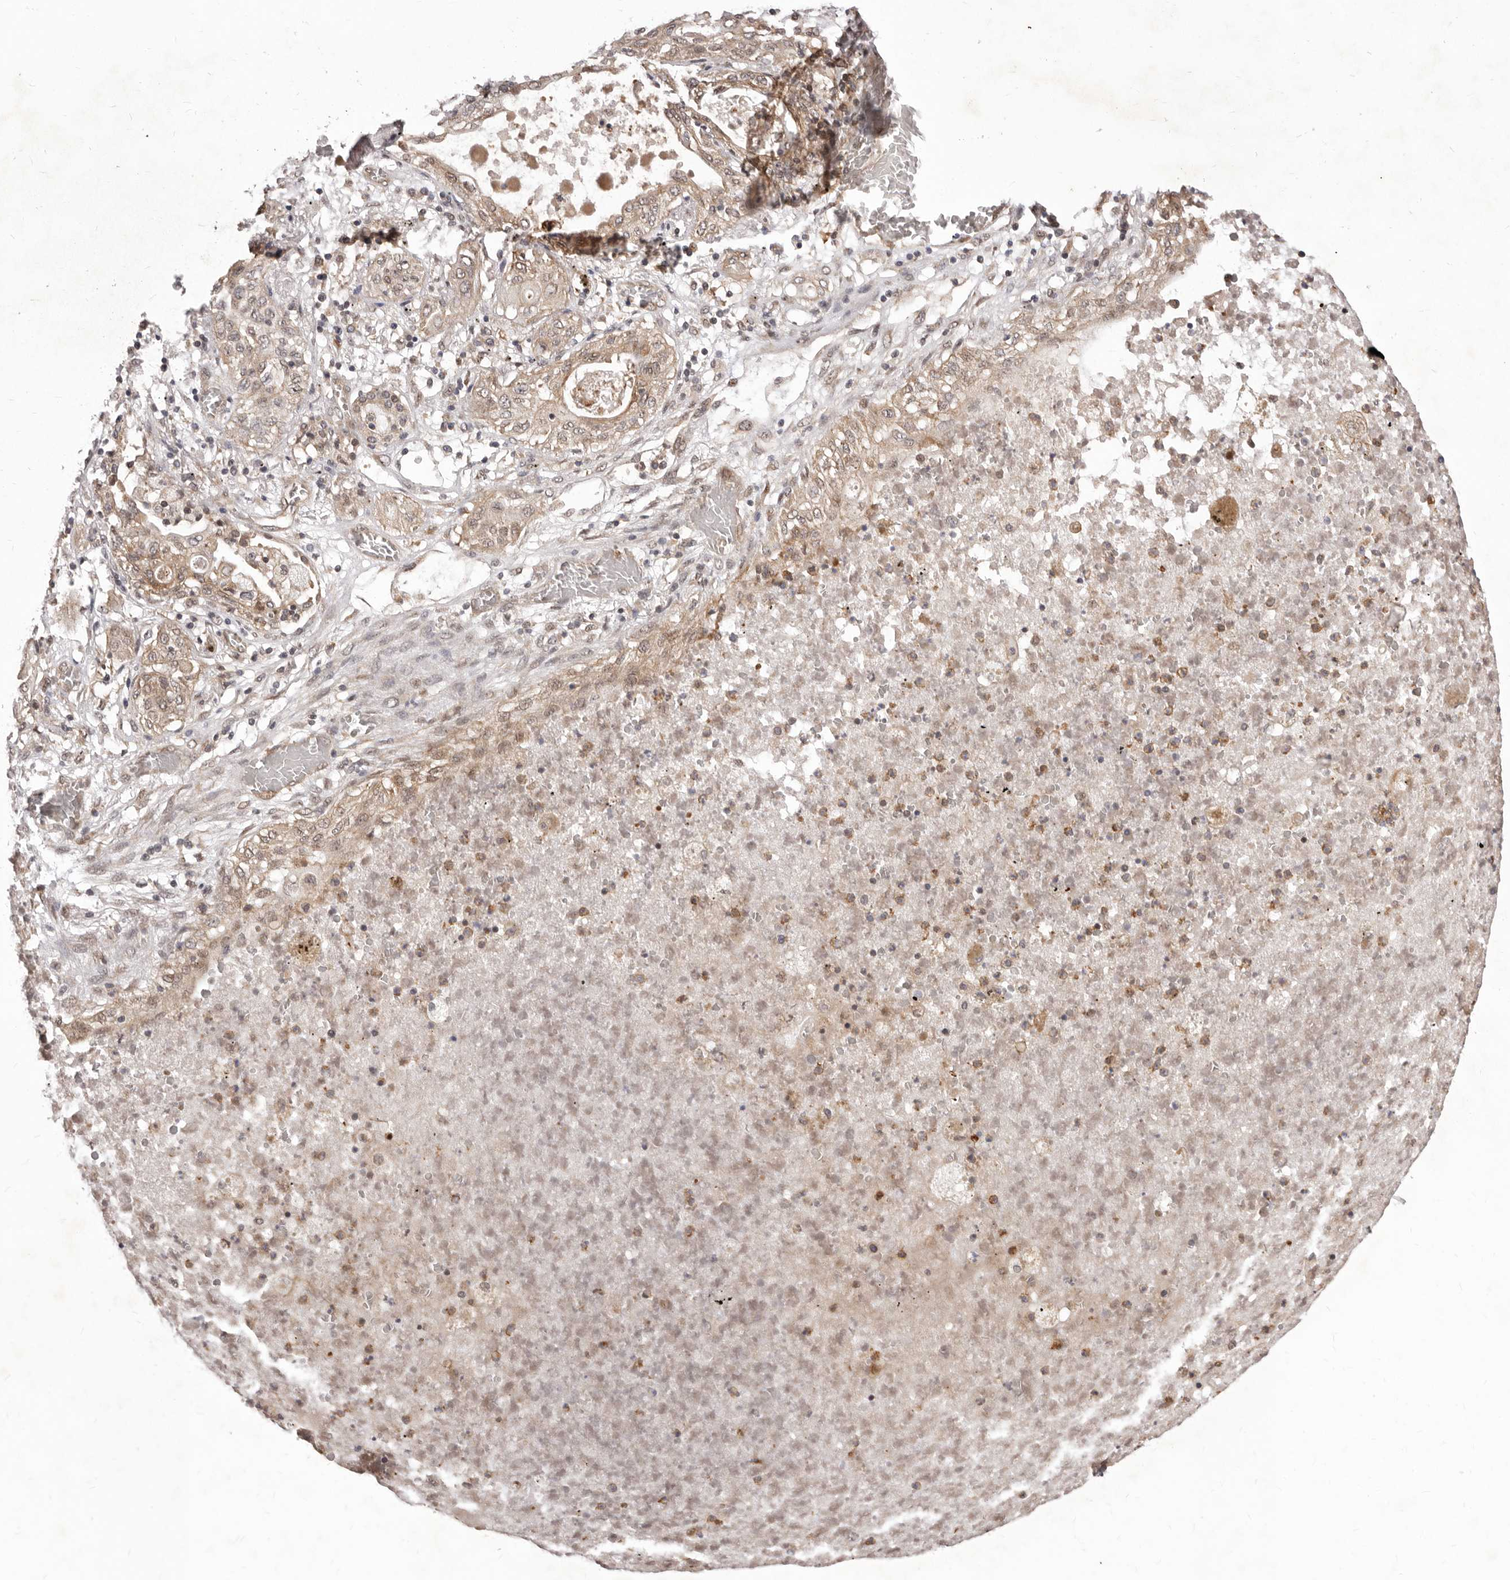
{"staining": {"intensity": "weak", "quantity": ">75%", "location": "cytoplasmic/membranous"}, "tissue": "lung cancer", "cell_type": "Tumor cells", "image_type": "cancer", "snomed": [{"axis": "morphology", "description": "Squamous cell carcinoma, NOS"}, {"axis": "topography", "description": "Lung"}], "caption": "Lung squamous cell carcinoma stained for a protein (brown) demonstrates weak cytoplasmic/membranous positive staining in approximately >75% of tumor cells.", "gene": "GLRX3", "patient": {"sex": "female", "age": 47}}